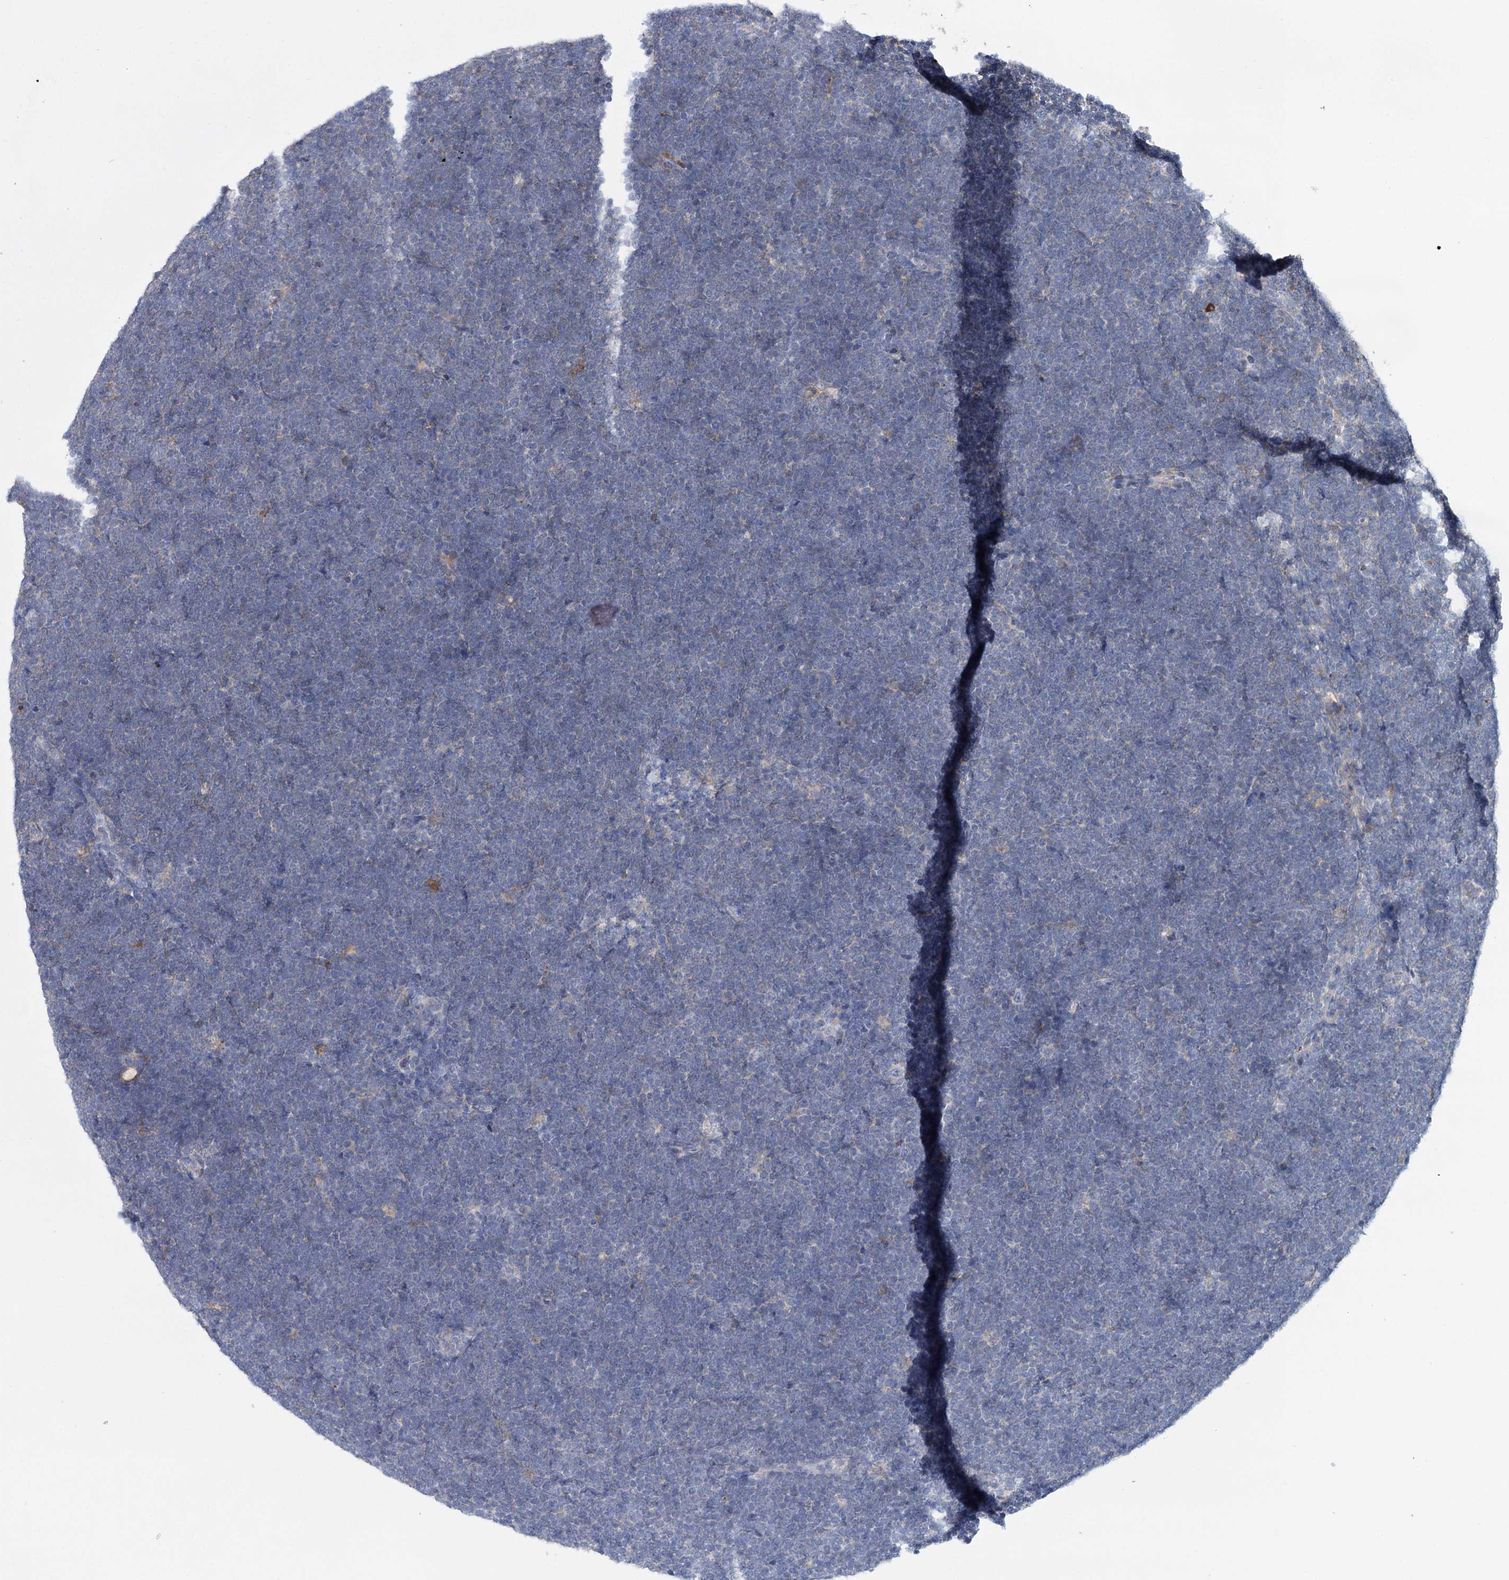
{"staining": {"intensity": "negative", "quantity": "none", "location": "none"}, "tissue": "lymphoma", "cell_type": "Tumor cells", "image_type": "cancer", "snomed": [{"axis": "morphology", "description": "Malignant lymphoma, non-Hodgkin's type, High grade"}, {"axis": "topography", "description": "Lymph node"}], "caption": "There is no significant positivity in tumor cells of lymphoma. (DAB immunohistochemistry (IHC), high magnification).", "gene": "CFAP46", "patient": {"sex": "male", "age": 13}}